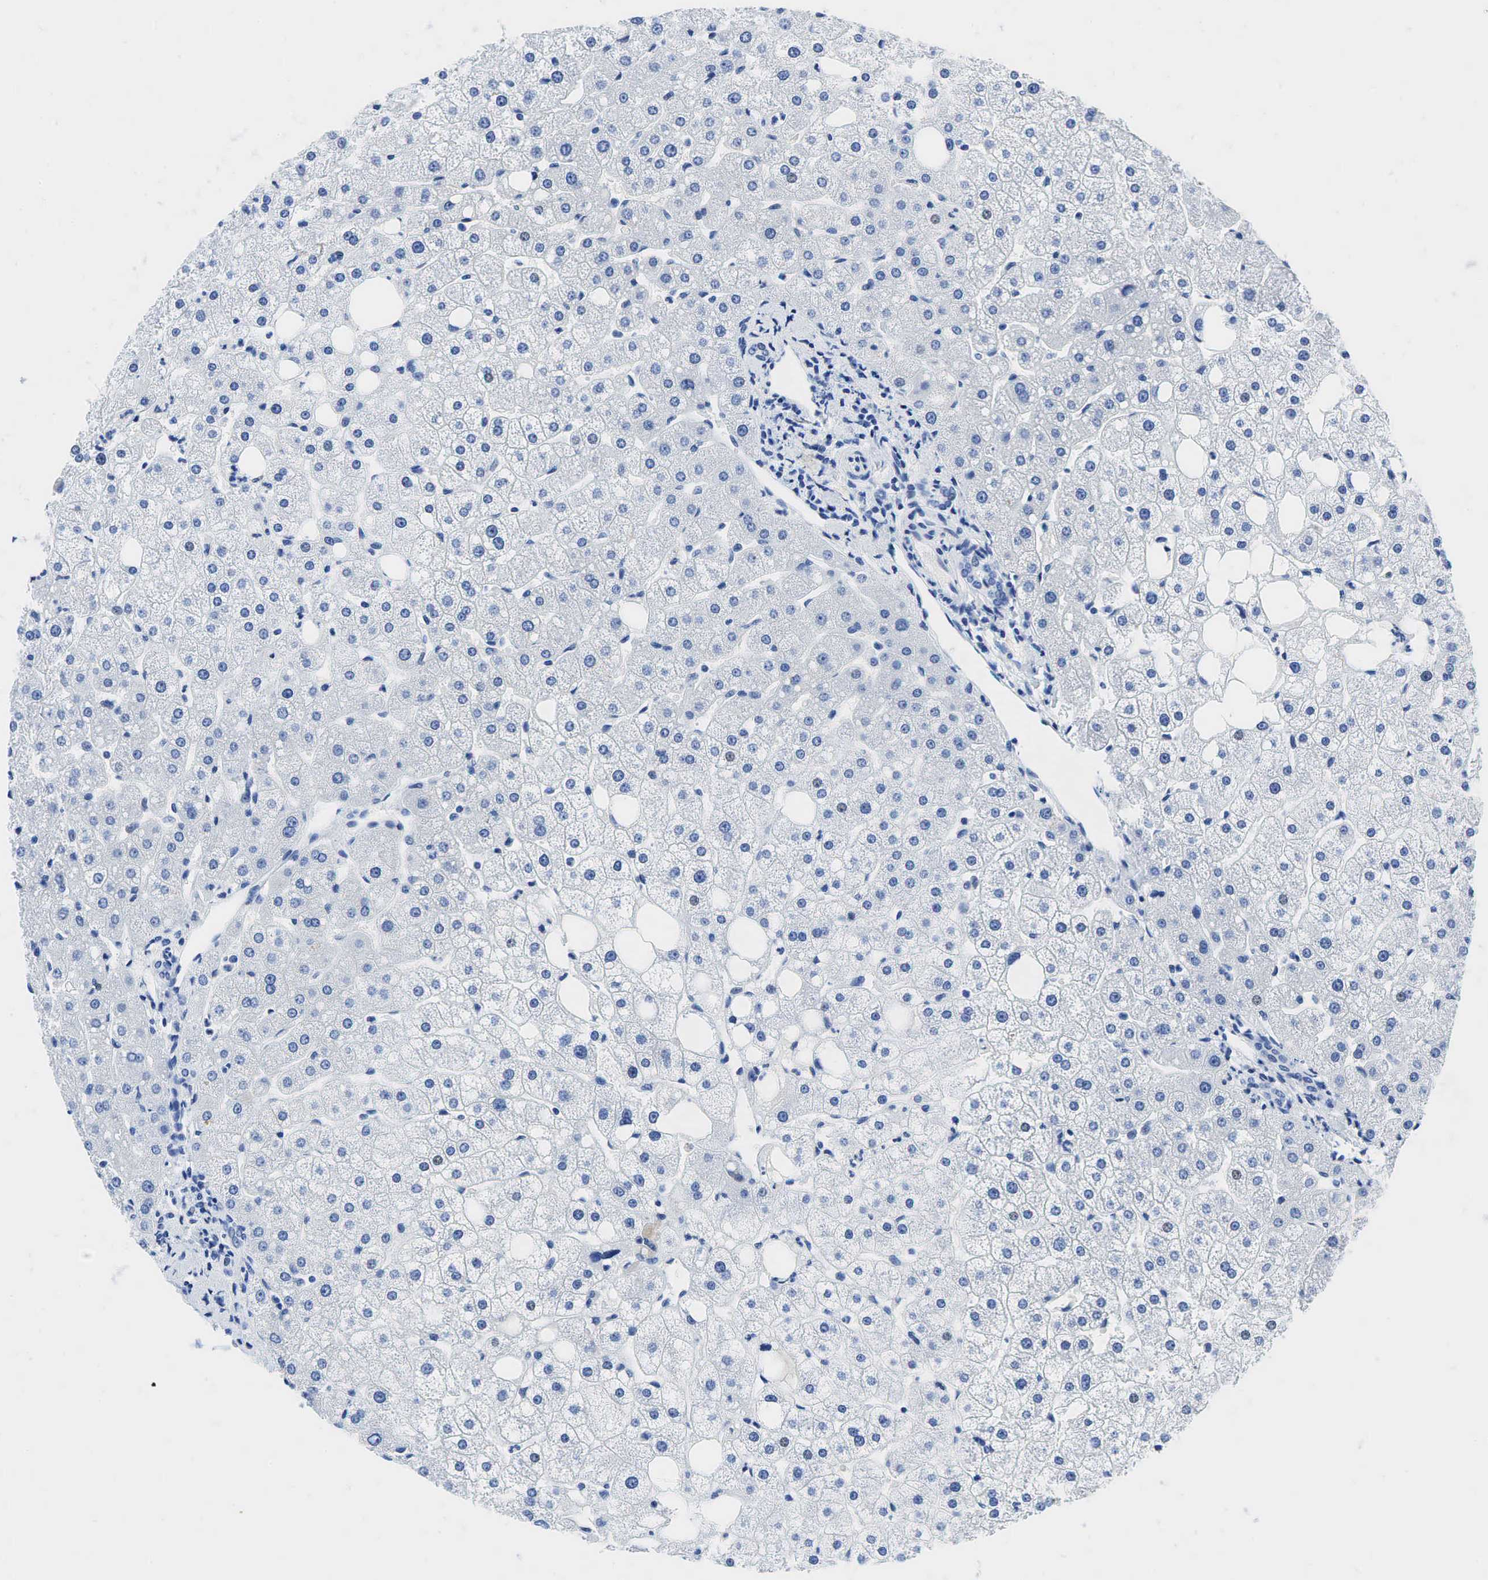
{"staining": {"intensity": "negative", "quantity": "none", "location": "none"}, "tissue": "liver", "cell_type": "Cholangiocytes", "image_type": "normal", "snomed": [{"axis": "morphology", "description": "Normal tissue, NOS"}, {"axis": "topography", "description": "Liver"}], "caption": "Cholangiocytes are negative for brown protein staining in benign liver. (DAB immunohistochemistry (IHC) with hematoxylin counter stain).", "gene": "INHA", "patient": {"sex": "male", "age": 35}}